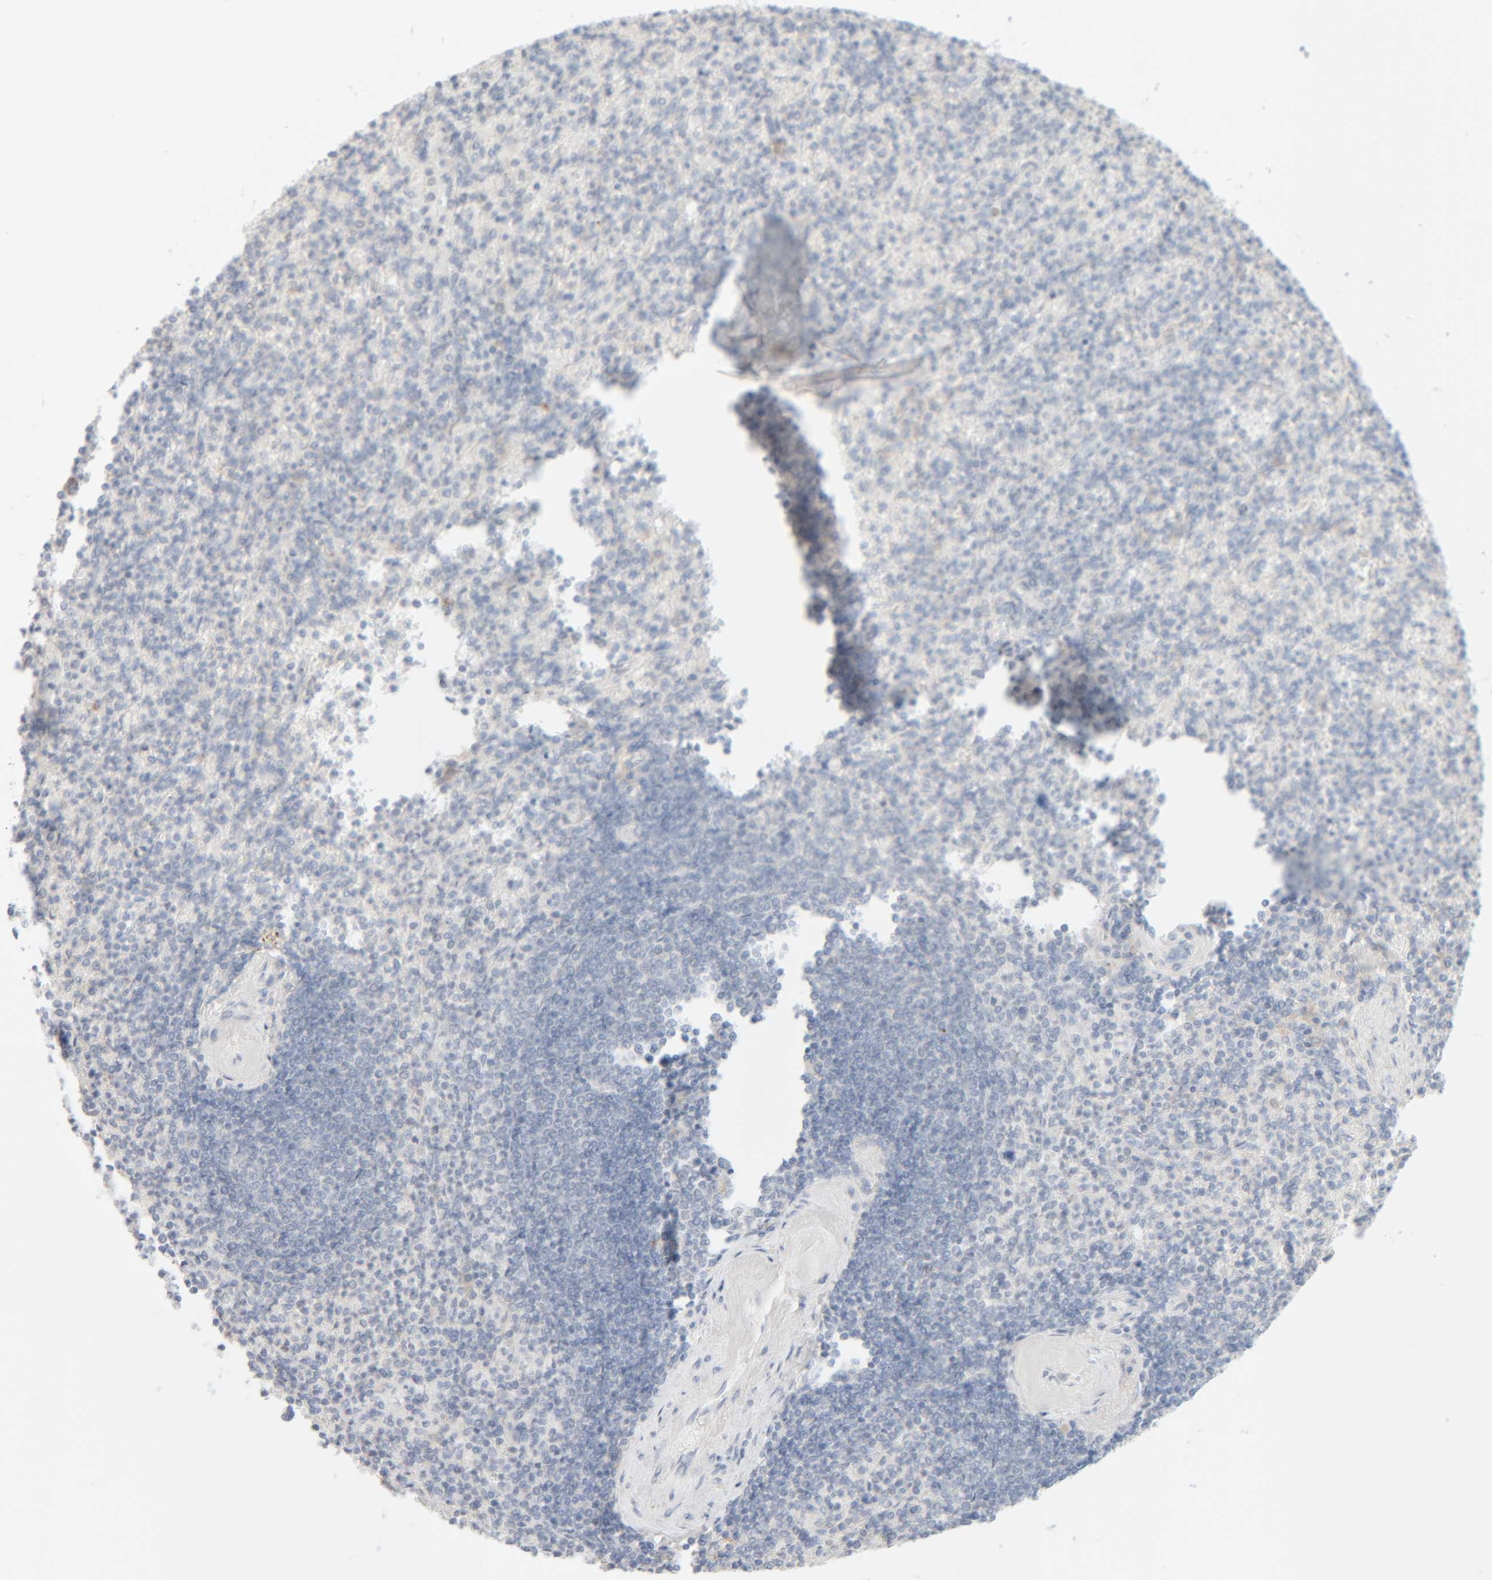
{"staining": {"intensity": "negative", "quantity": "none", "location": "none"}, "tissue": "spleen", "cell_type": "Cells in red pulp", "image_type": "normal", "snomed": [{"axis": "morphology", "description": "Normal tissue, NOS"}, {"axis": "topography", "description": "Spleen"}], "caption": "Immunohistochemical staining of unremarkable spleen shows no significant staining in cells in red pulp. Nuclei are stained in blue.", "gene": "RIDA", "patient": {"sex": "female", "age": 74}}